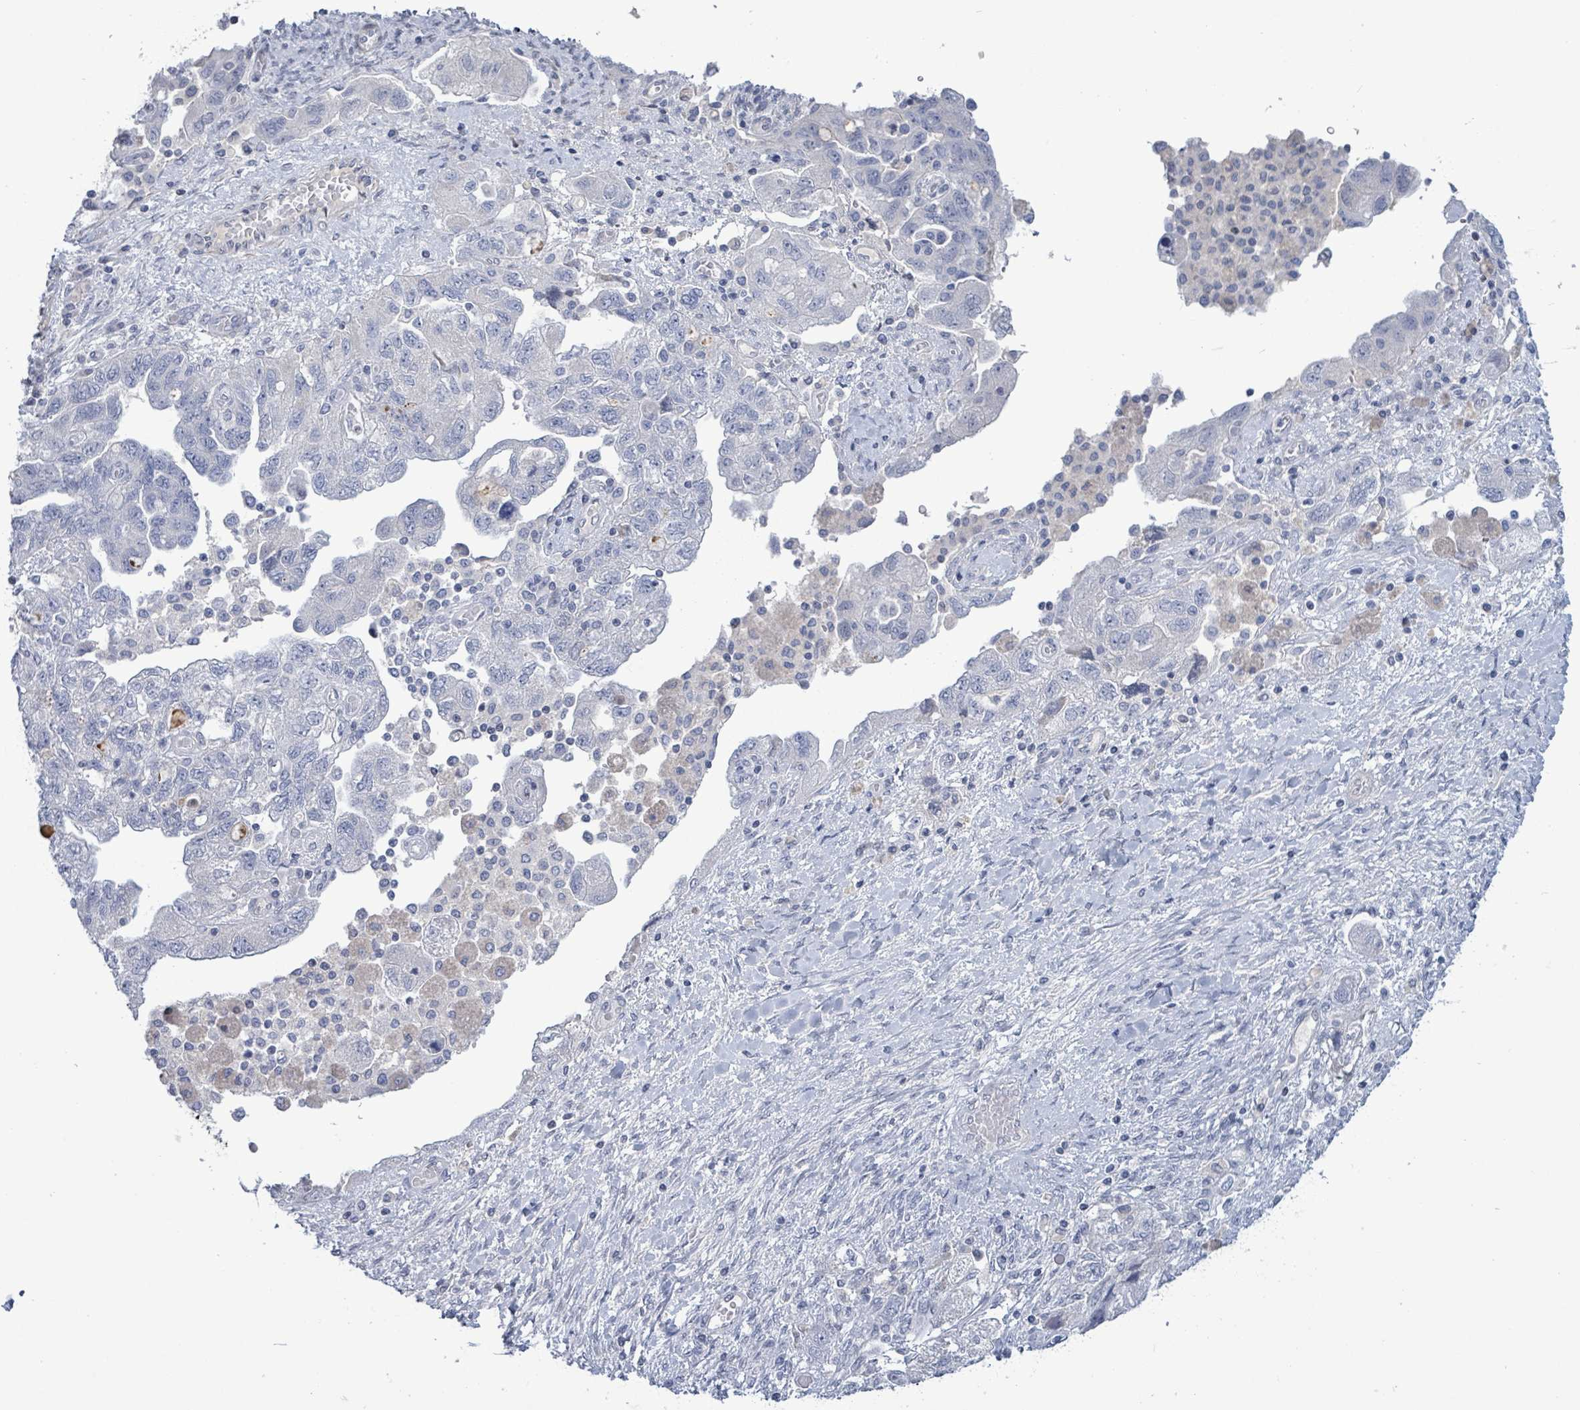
{"staining": {"intensity": "negative", "quantity": "none", "location": "none"}, "tissue": "ovarian cancer", "cell_type": "Tumor cells", "image_type": "cancer", "snomed": [{"axis": "morphology", "description": "Carcinoma, NOS"}, {"axis": "morphology", "description": "Cystadenocarcinoma, serous, NOS"}, {"axis": "topography", "description": "Ovary"}], "caption": "An immunohistochemistry image of ovarian cancer (serous cystadenocarcinoma) is shown. There is no staining in tumor cells of ovarian cancer (serous cystadenocarcinoma).", "gene": "NTN3", "patient": {"sex": "female", "age": 69}}